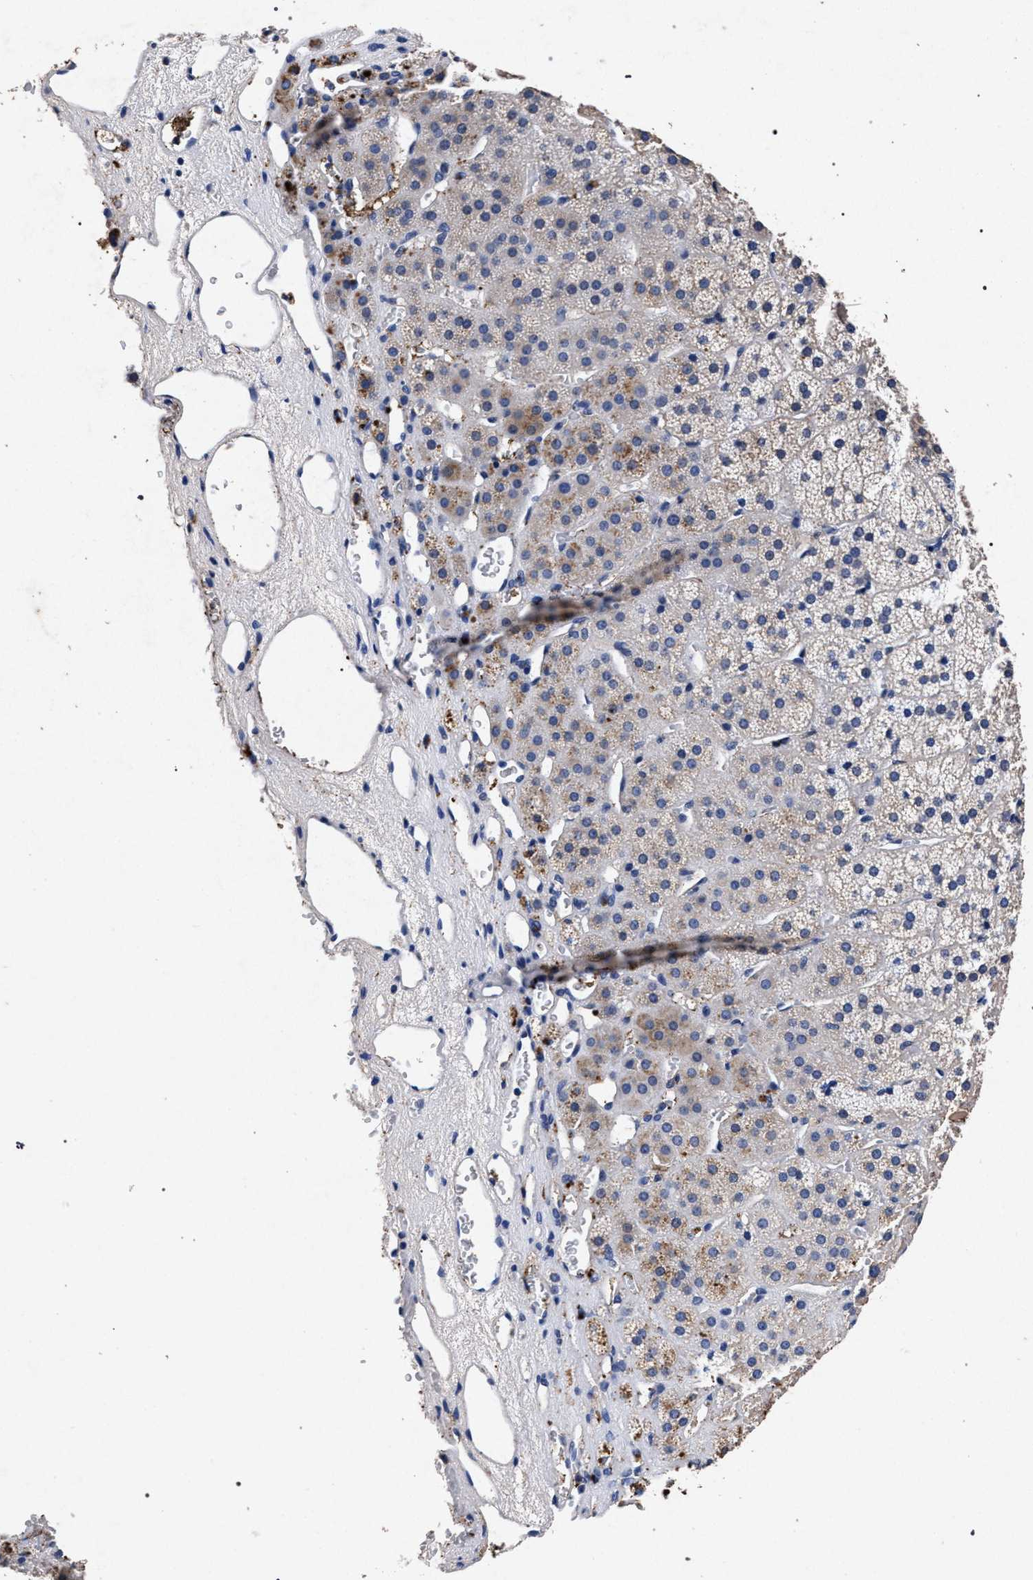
{"staining": {"intensity": "weak", "quantity": "<25%", "location": "cytoplasmic/membranous"}, "tissue": "adrenal gland", "cell_type": "Glandular cells", "image_type": "normal", "snomed": [{"axis": "morphology", "description": "Normal tissue, NOS"}, {"axis": "topography", "description": "Adrenal gland"}], "caption": "Adrenal gland was stained to show a protein in brown. There is no significant expression in glandular cells. (Brightfield microscopy of DAB immunohistochemistry at high magnification).", "gene": "ATP1A2", "patient": {"sex": "female", "age": 44}}